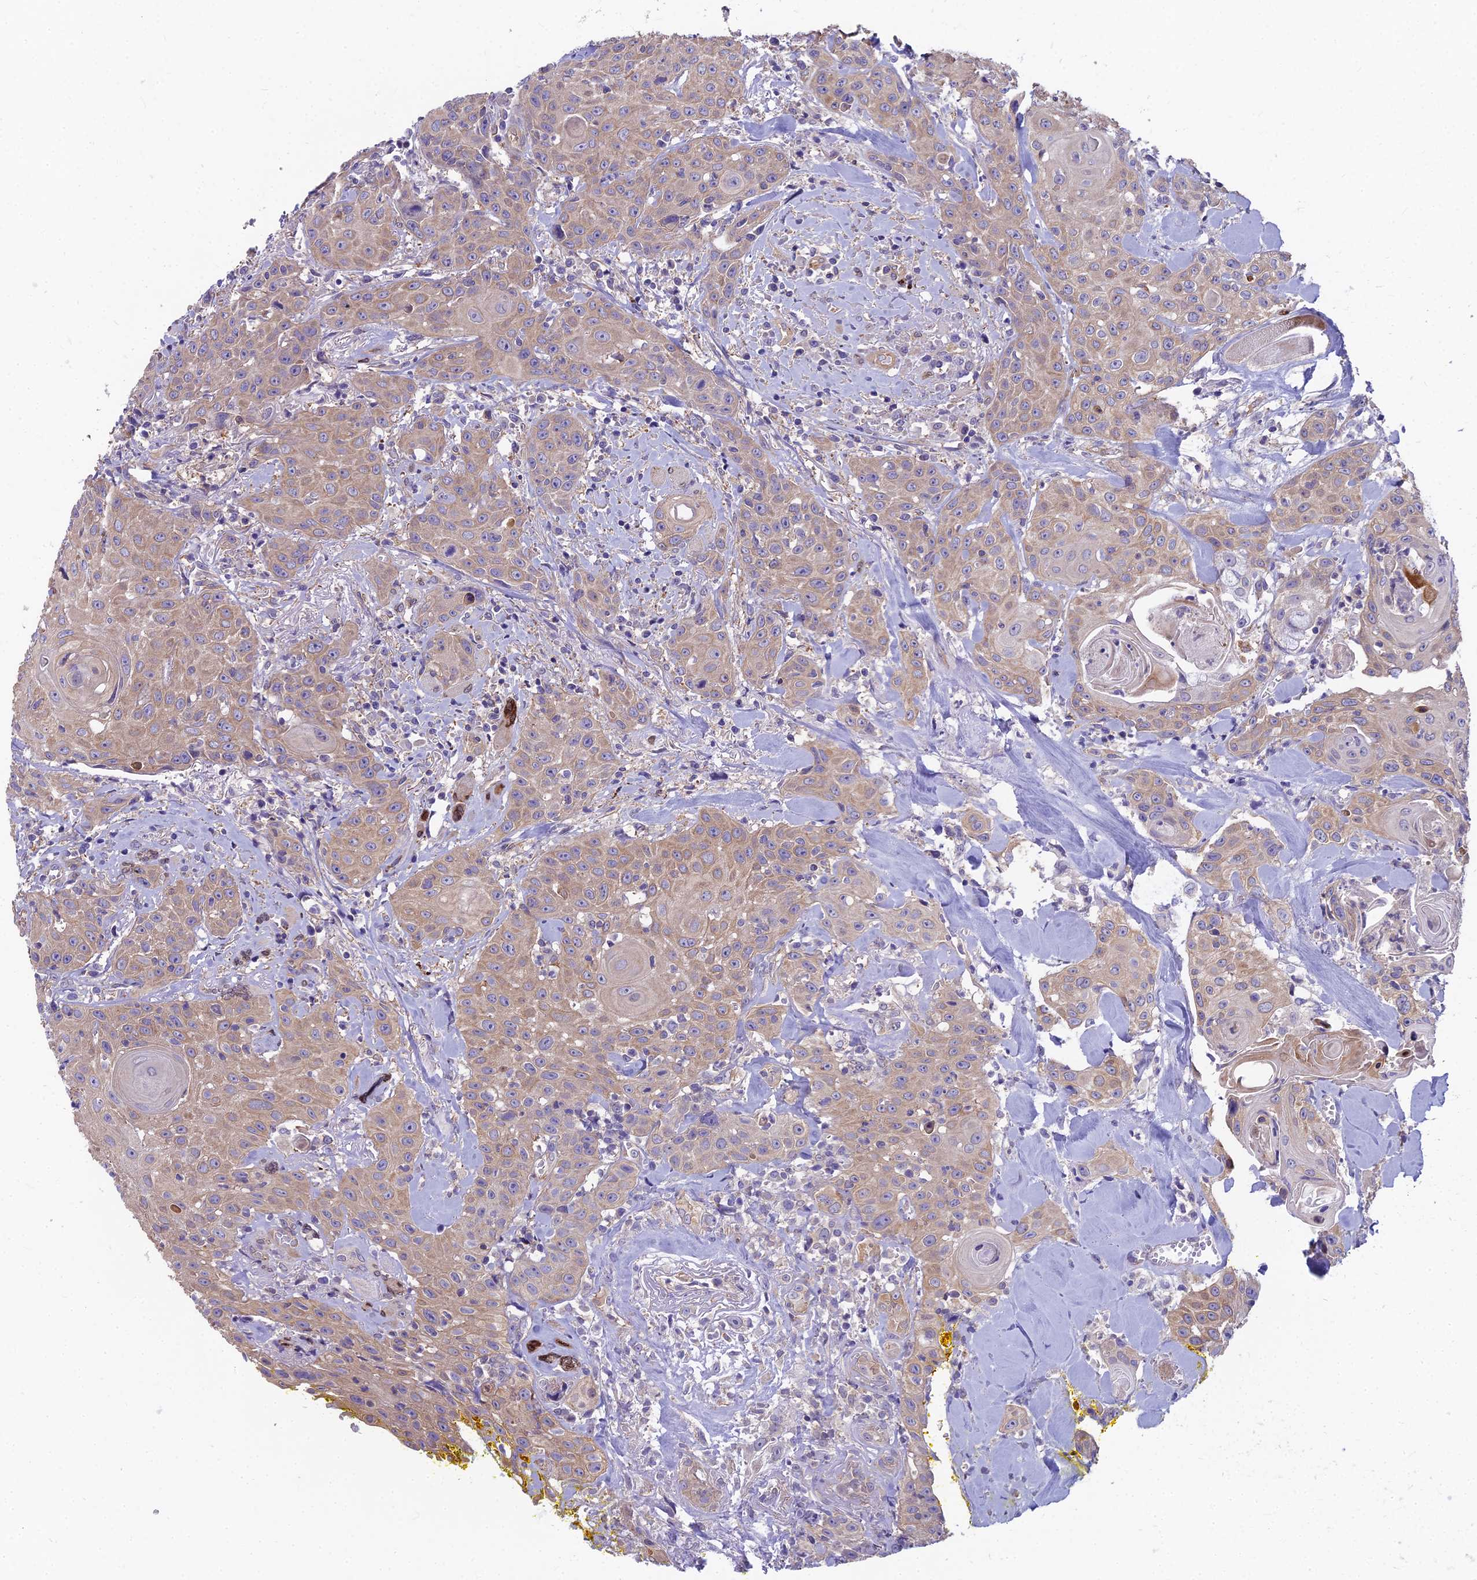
{"staining": {"intensity": "weak", "quantity": ">75%", "location": "cytoplasmic/membranous"}, "tissue": "head and neck cancer", "cell_type": "Tumor cells", "image_type": "cancer", "snomed": [{"axis": "morphology", "description": "Squamous cell carcinoma, NOS"}, {"axis": "topography", "description": "Oral tissue"}, {"axis": "topography", "description": "Head-Neck"}], "caption": "The histopathology image reveals staining of head and neck cancer, revealing weak cytoplasmic/membranous protein staining (brown color) within tumor cells.", "gene": "HLA-DOA", "patient": {"sex": "female", "age": 82}}